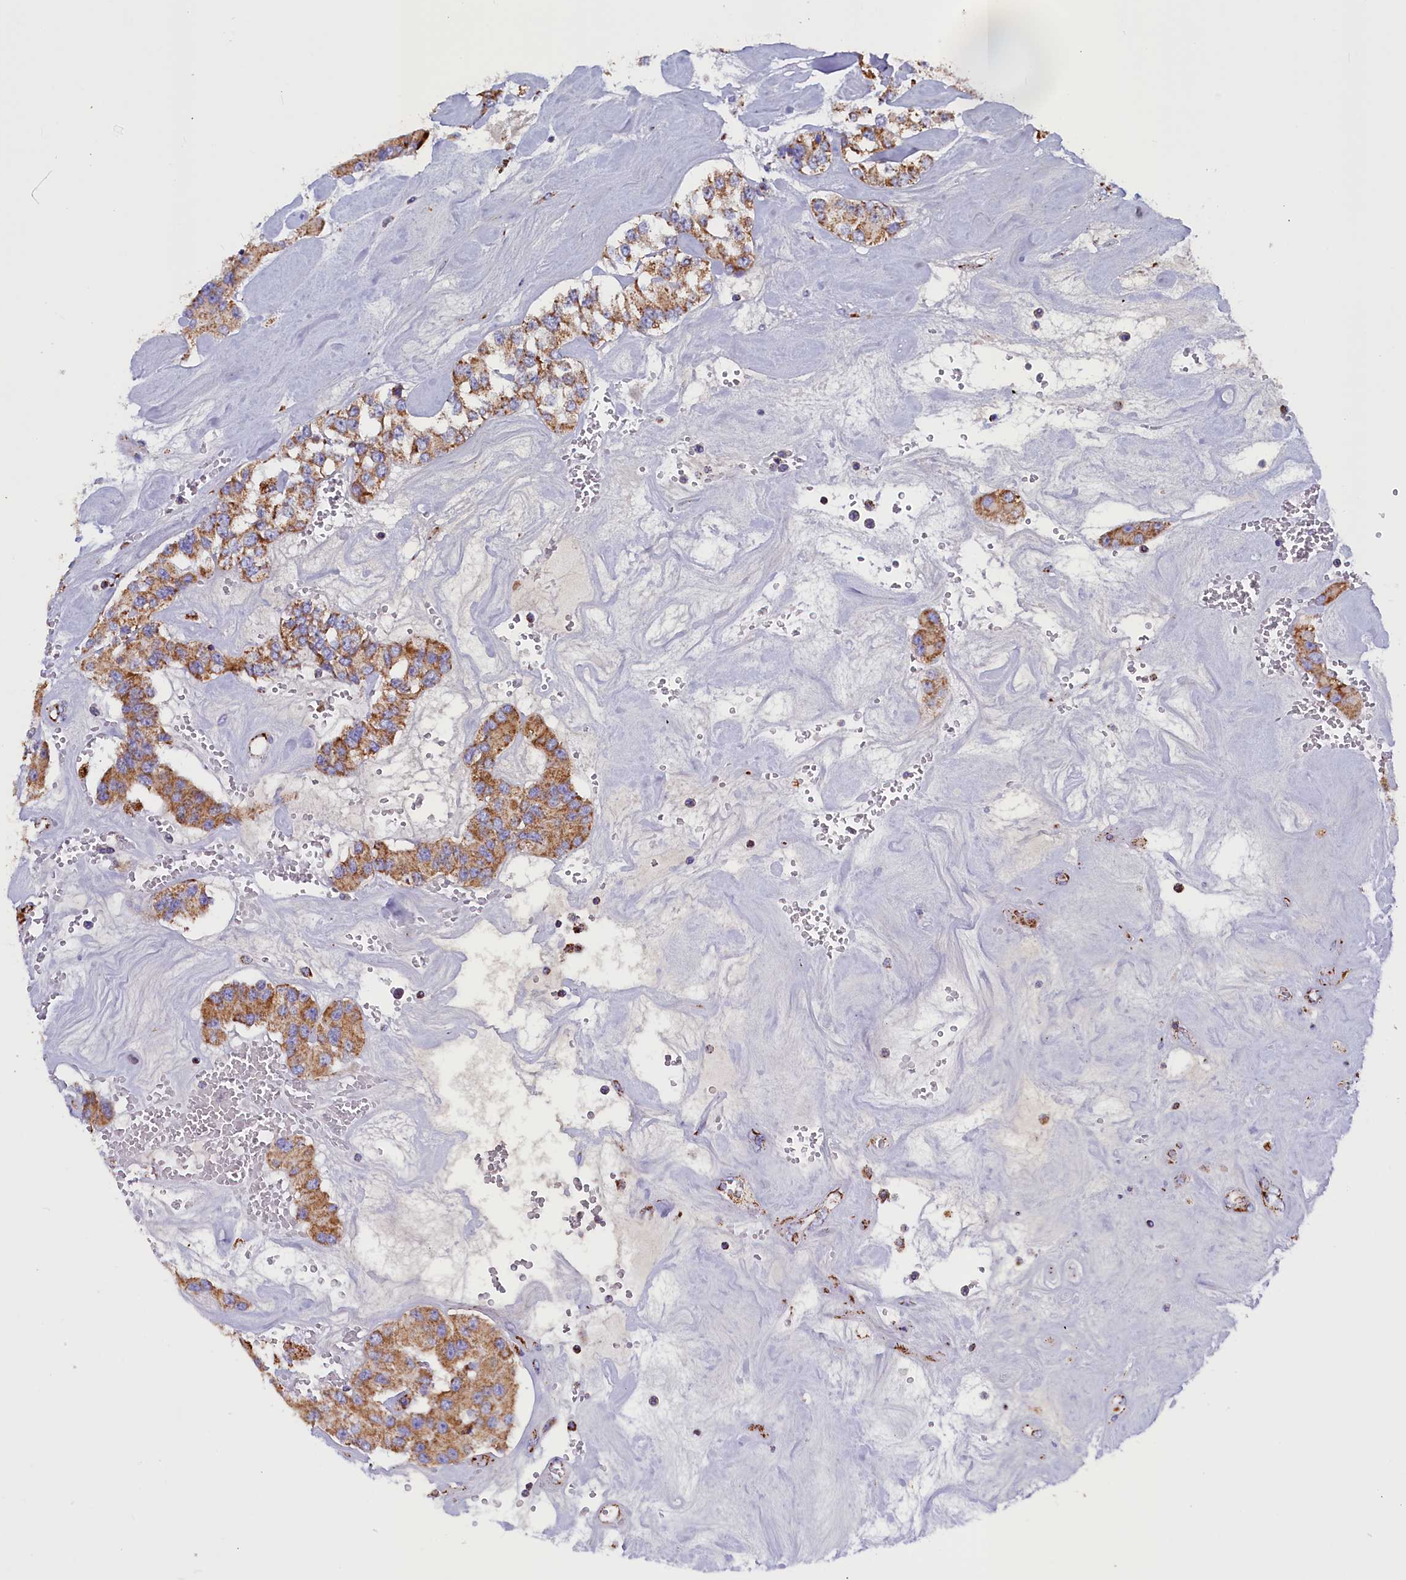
{"staining": {"intensity": "moderate", "quantity": ">75%", "location": "cytoplasmic/membranous"}, "tissue": "carcinoid", "cell_type": "Tumor cells", "image_type": "cancer", "snomed": [{"axis": "morphology", "description": "Carcinoid, malignant, NOS"}, {"axis": "topography", "description": "Pancreas"}], "caption": "Immunohistochemical staining of human carcinoid (malignant) reveals medium levels of moderate cytoplasmic/membranous protein staining in approximately >75% of tumor cells. (DAB IHC with brightfield microscopy, high magnification).", "gene": "SLC39A3", "patient": {"sex": "male", "age": 41}}